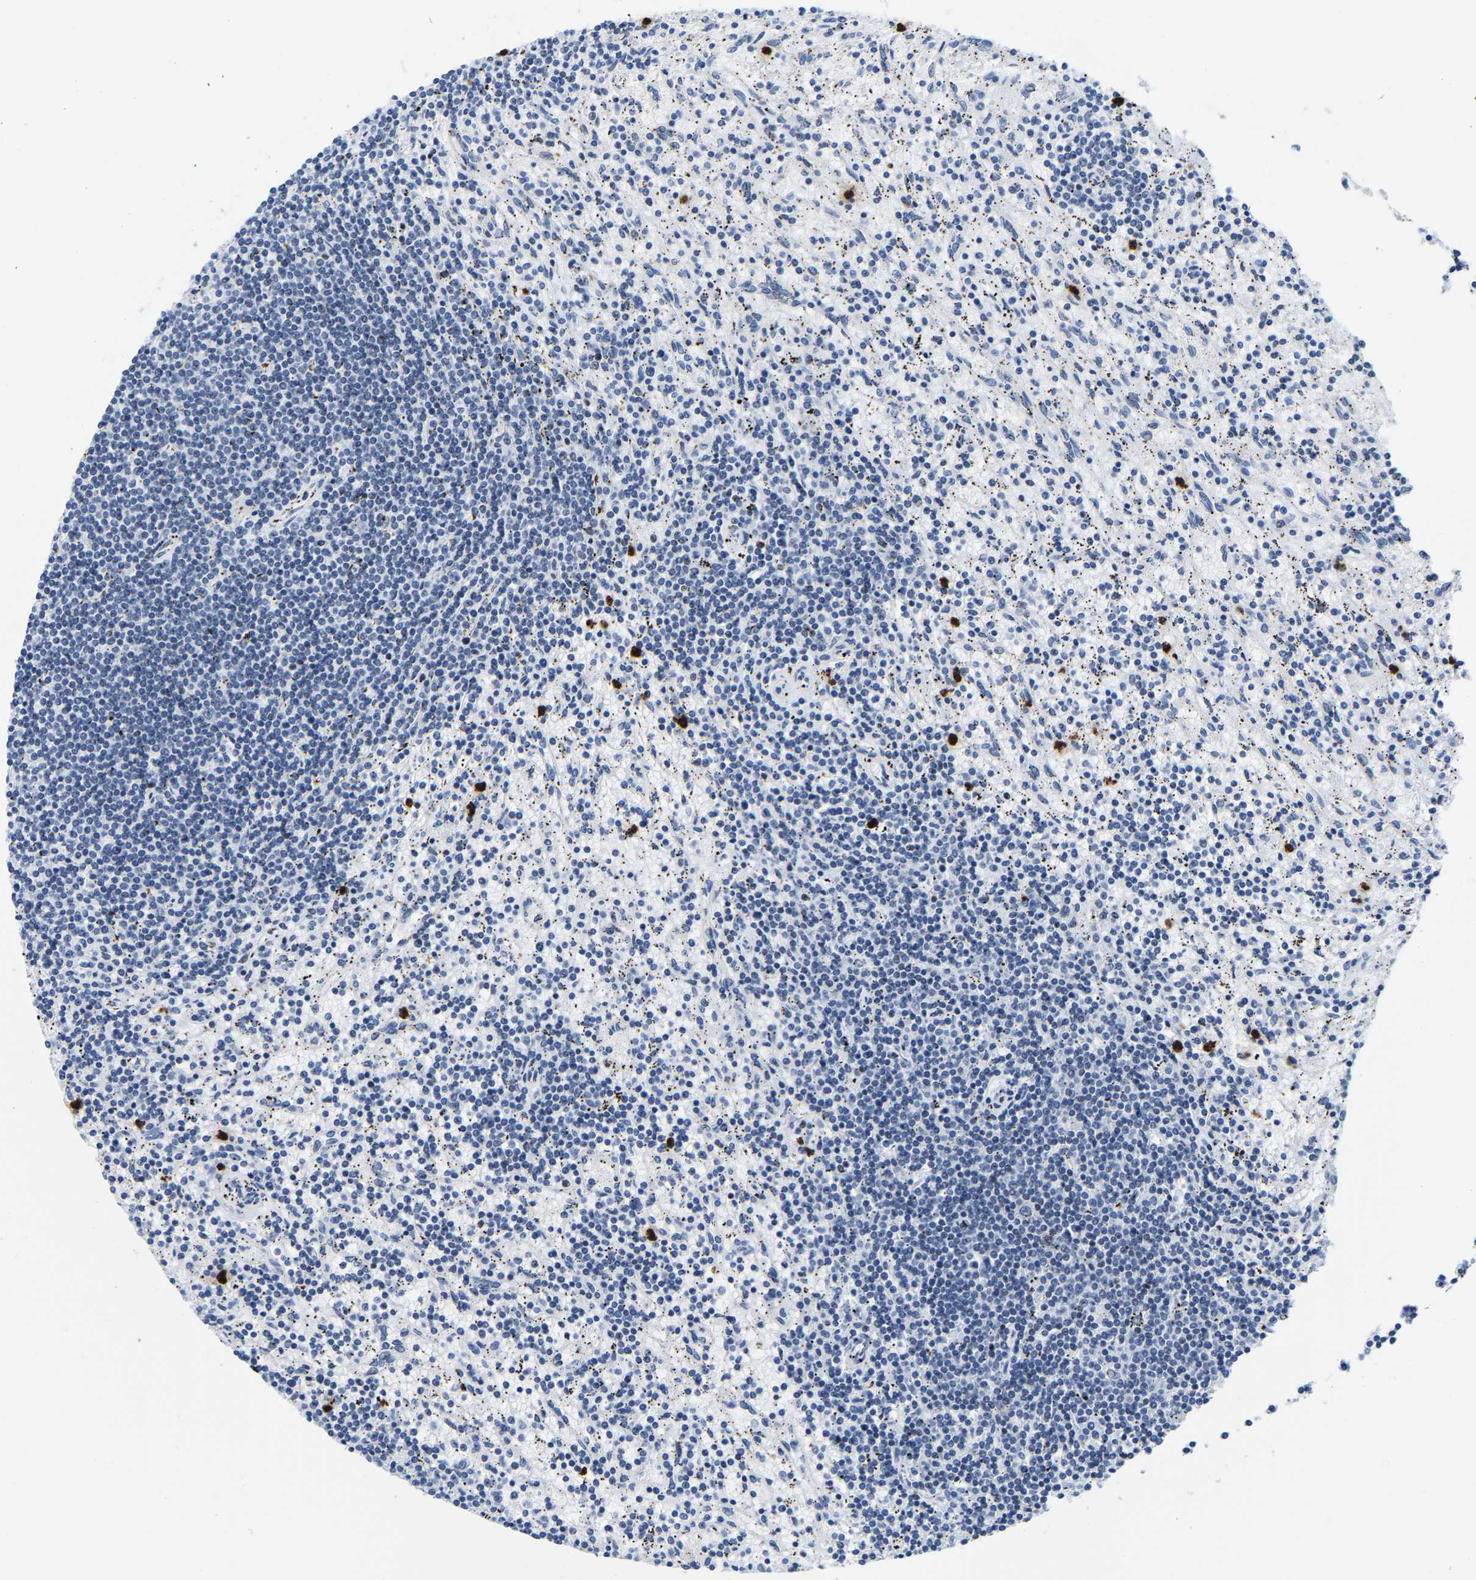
{"staining": {"intensity": "negative", "quantity": "none", "location": "none"}, "tissue": "lymphoma", "cell_type": "Tumor cells", "image_type": "cancer", "snomed": [{"axis": "morphology", "description": "Malignant lymphoma, non-Hodgkin's type, Low grade"}, {"axis": "topography", "description": "Spleen"}], "caption": "A high-resolution micrograph shows immunohistochemistry staining of low-grade malignant lymphoma, non-Hodgkin's type, which shows no significant positivity in tumor cells.", "gene": "SETD1B", "patient": {"sex": "male", "age": 76}}